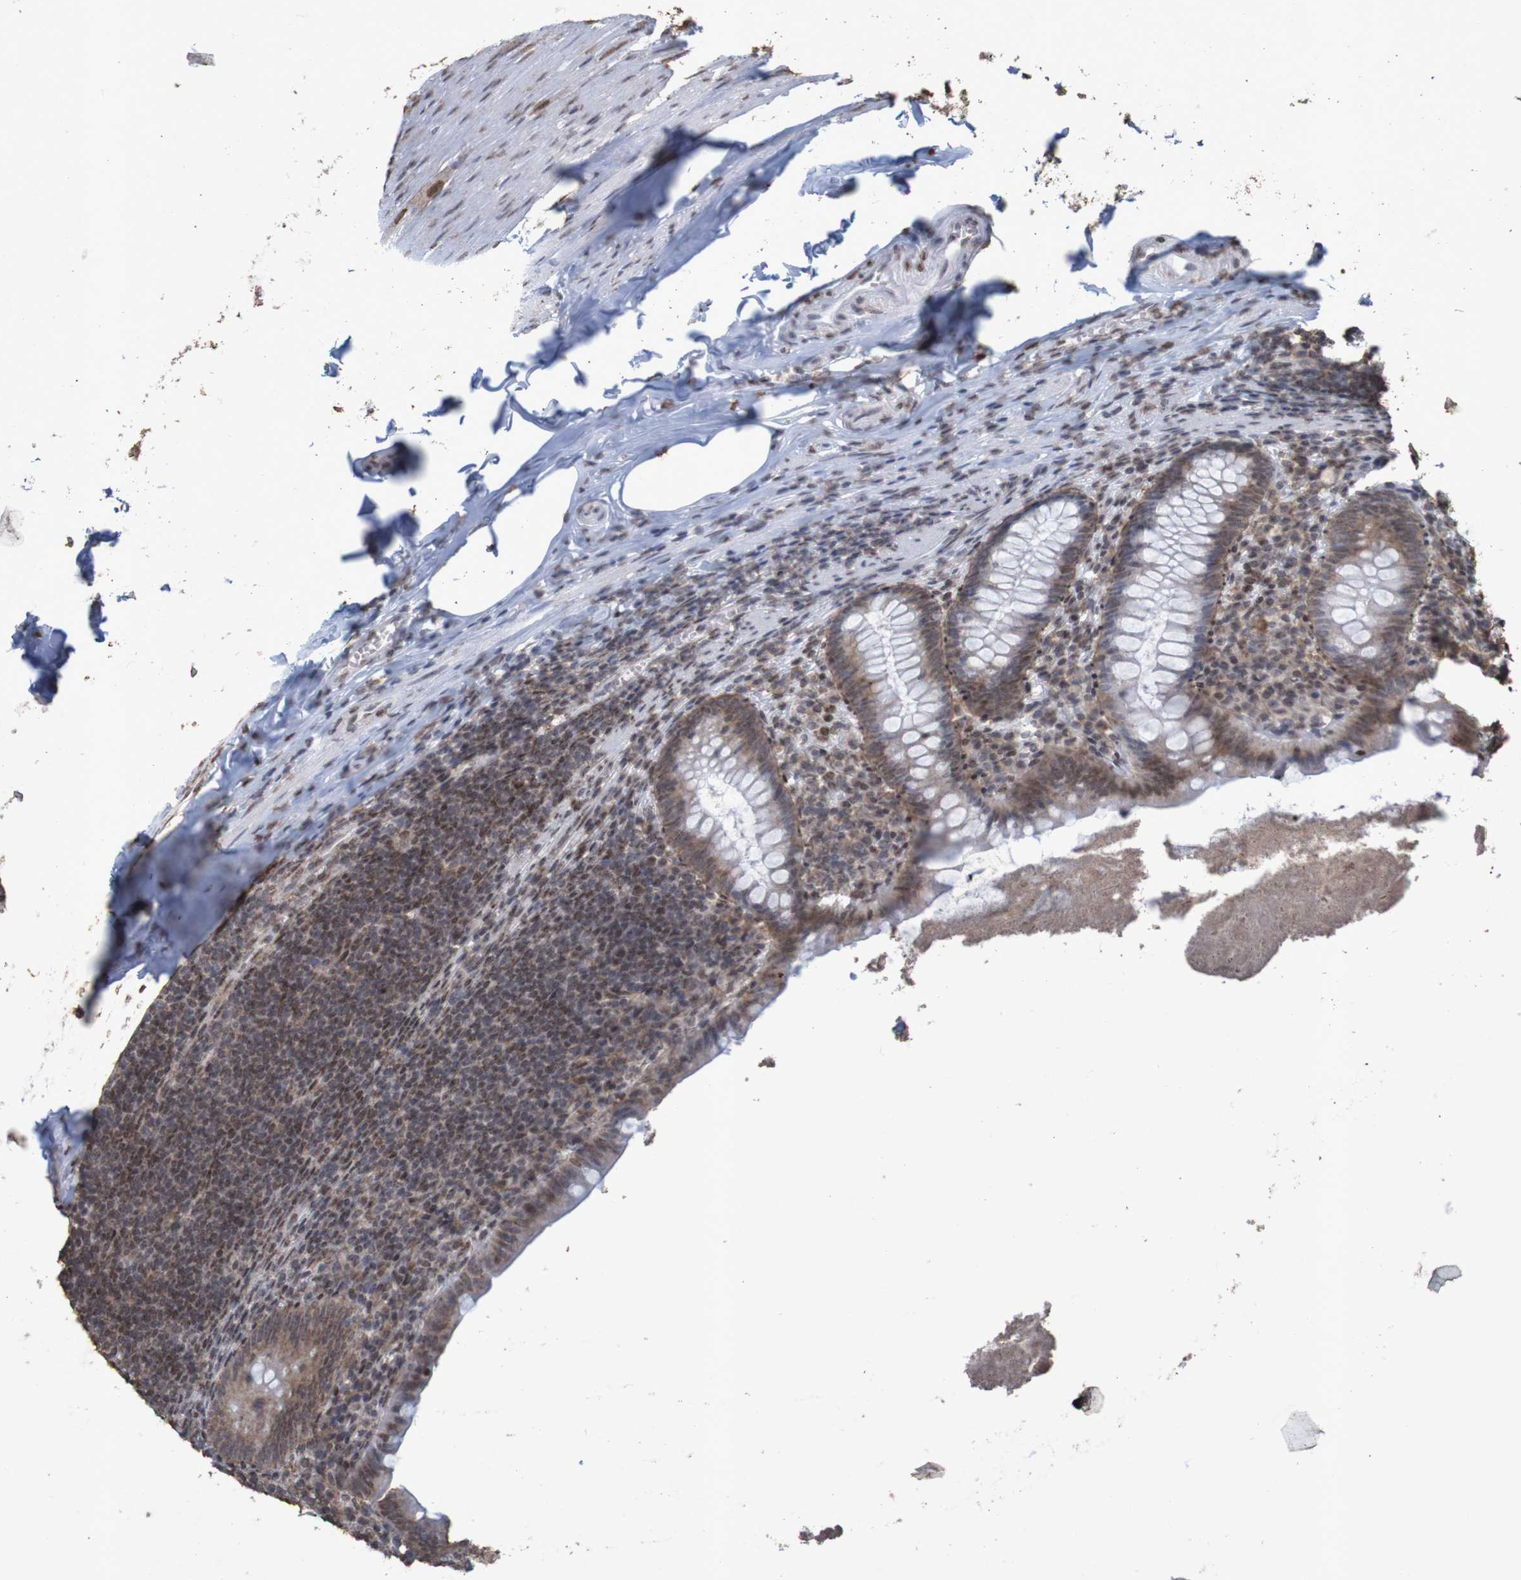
{"staining": {"intensity": "moderate", "quantity": ">75%", "location": "nuclear"}, "tissue": "appendix", "cell_type": "Glandular cells", "image_type": "normal", "snomed": [{"axis": "morphology", "description": "Normal tissue, NOS"}, {"axis": "topography", "description": "Appendix"}], "caption": "Moderate nuclear staining for a protein is appreciated in about >75% of glandular cells of unremarkable appendix using immunohistochemistry.", "gene": "GFI1", "patient": {"sex": "male", "age": 52}}